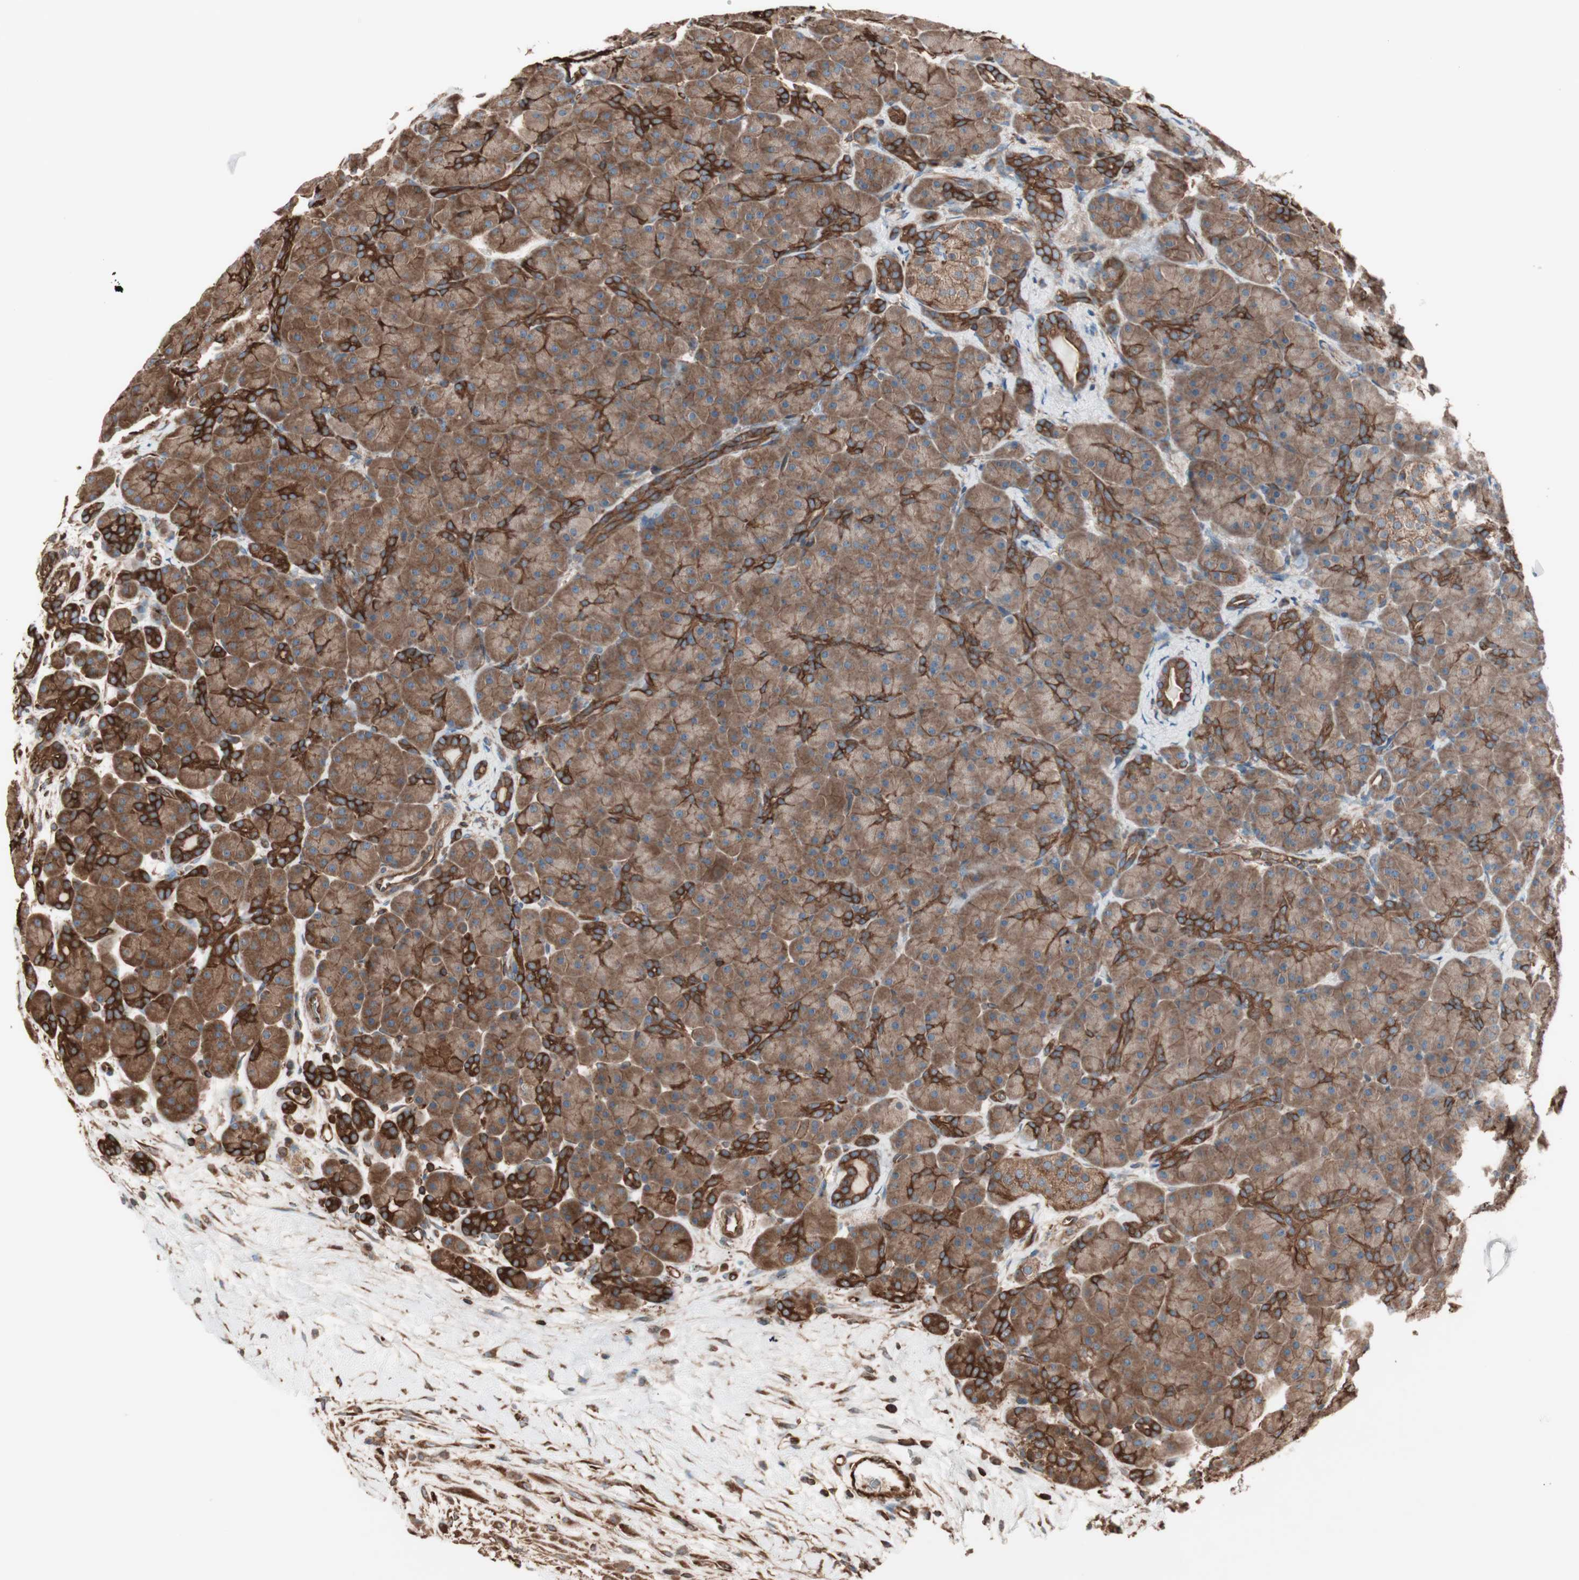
{"staining": {"intensity": "moderate", "quantity": ">75%", "location": "cytoplasmic/membranous"}, "tissue": "pancreas", "cell_type": "Exocrine glandular cells", "image_type": "normal", "snomed": [{"axis": "morphology", "description": "Normal tissue, NOS"}, {"axis": "topography", "description": "Pancreas"}], "caption": "DAB immunohistochemical staining of unremarkable human pancreas demonstrates moderate cytoplasmic/membranous protein positivity in about >75% of exocrine glandular cells.", "gene": "TCP11L1", "patient": {"sex": "male", "age": 66}}